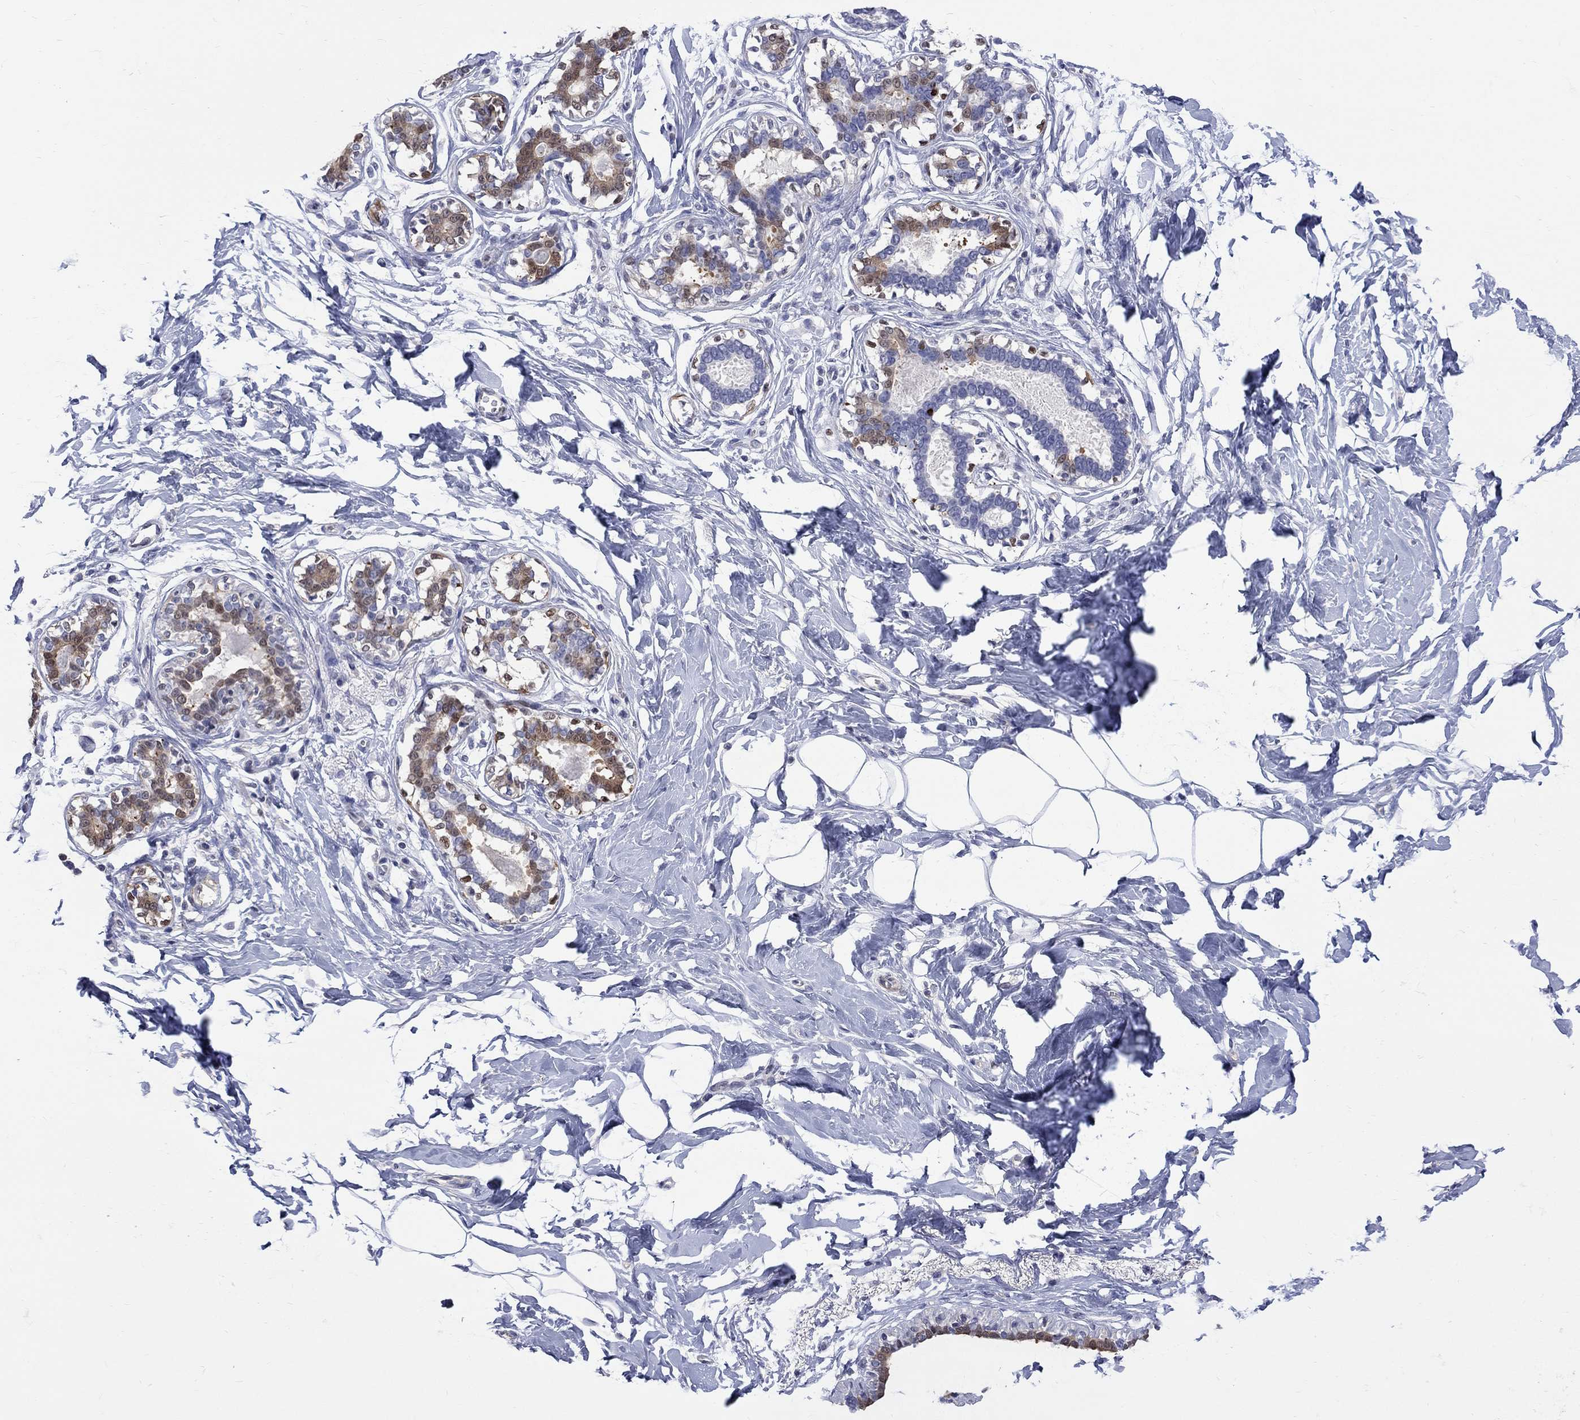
{"staining": {"intensity": "negative", "quantity": "none", "location": "none"}, "tissue": "breast", "cell_type": "Adipocytes", "image_type": "normal", "snomed": [{"axis": "morphology", "description": "Normal tissue, NOS"}, {"axis": "morphology", "description": "Lobular carcinoma, in situ"}, {"axis": "topography", "description": "Breast"}], "caption": "IHC of unremarkable human breast reveals no expression in adipocytes.", "gene": "HKDC1", "patient": {"sex": "female", "age": 35}}